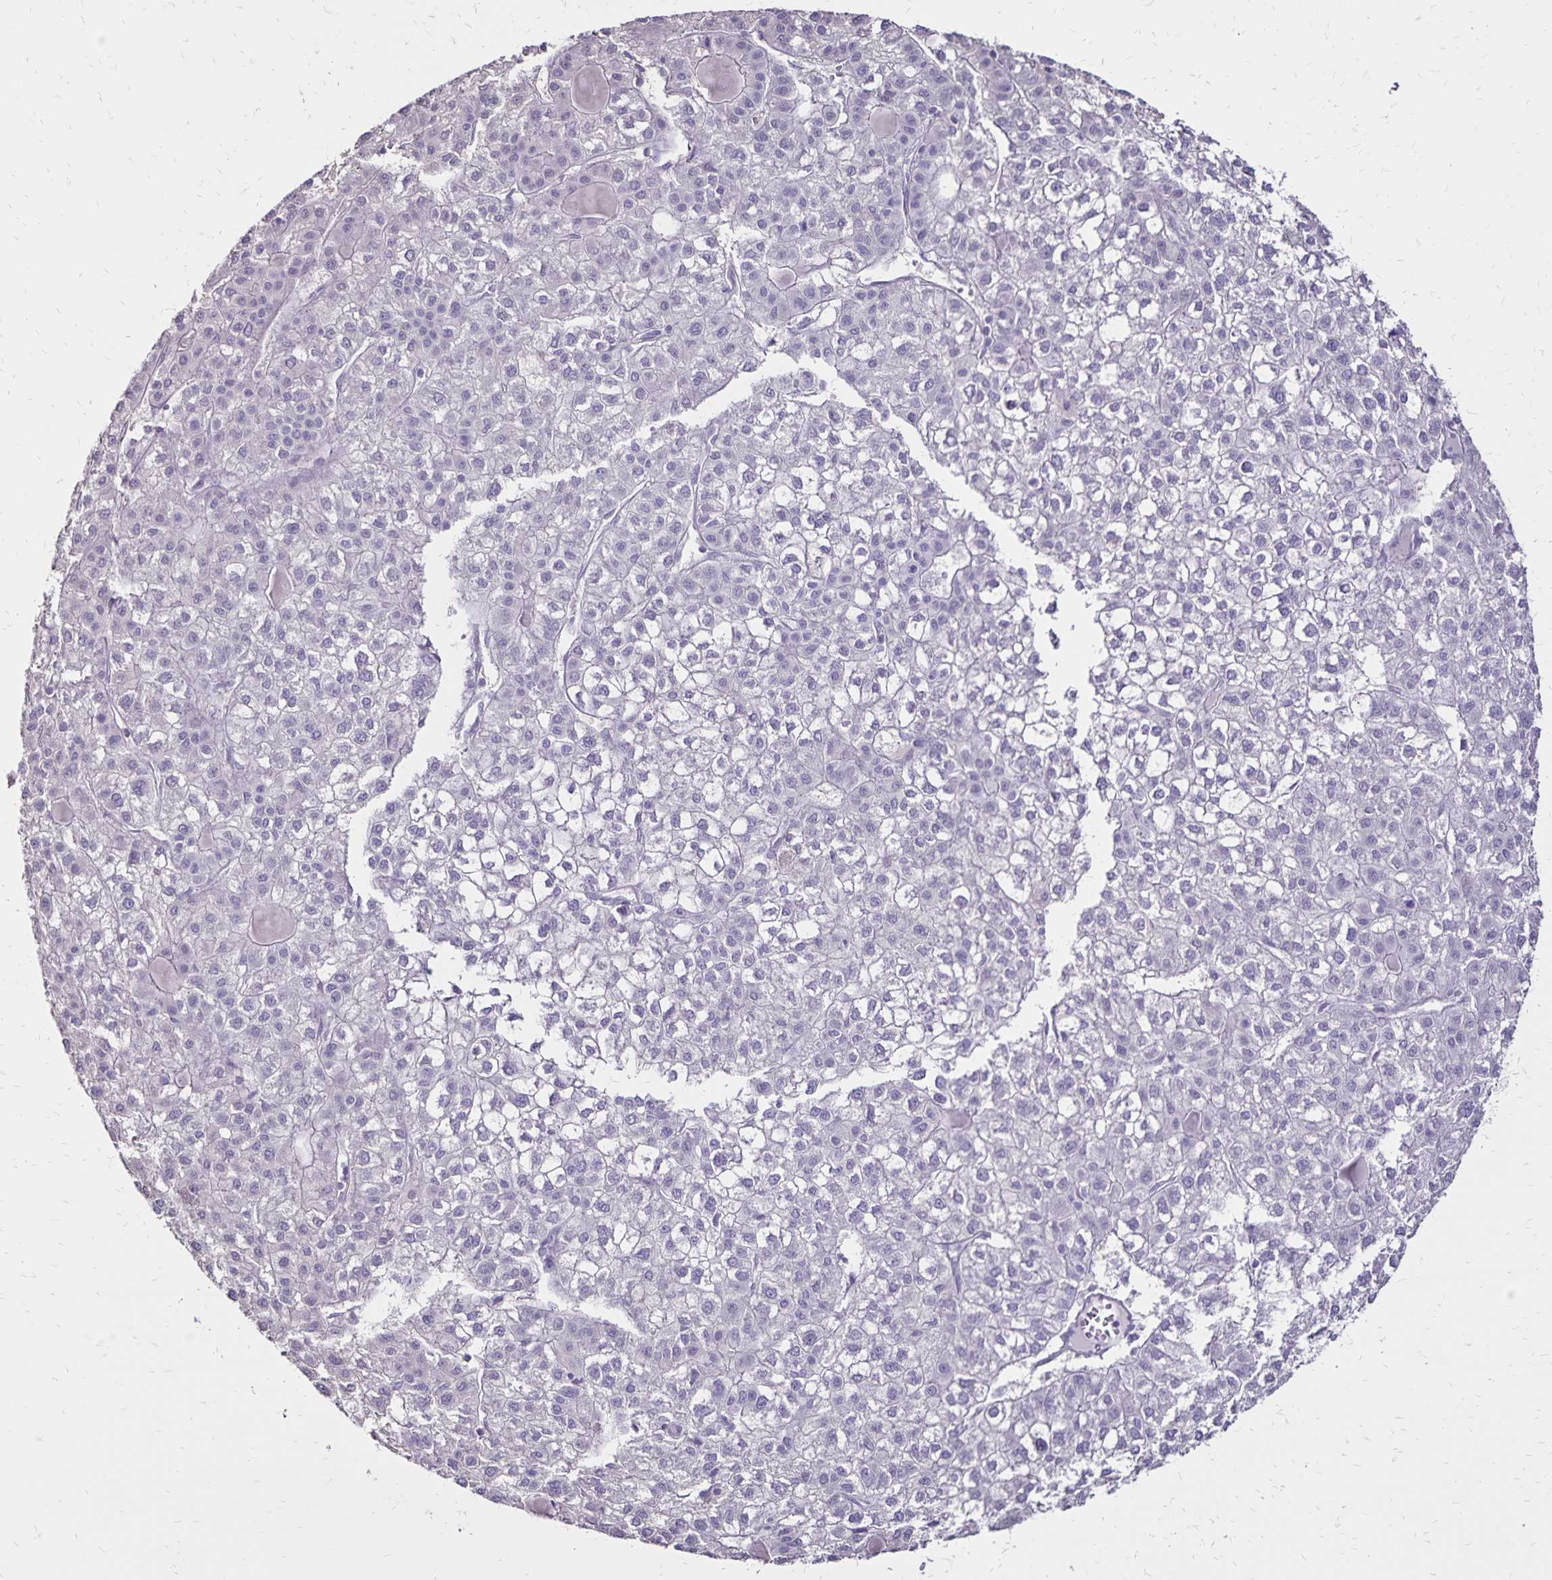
{"staining": {"intensity": "negative", "quantity": "none", "location": "none"}, "tissue": "liver cancer", "cell_type": "Tumor cells", "image_type": "cancer", "snomed": [{"axis": "morphology", "description": "Carcinoma, Hepatocellular, NOS"}, {"axis": "topography", "description": "Liver"}], "caption": "DAB (3,3'-diaminobenzidine) immunohistochemical staining of human liver hepatocellular carcinoma shows no significant expression in tumor cells.", "gene": "SH3GL3", "patient": {"sex": "female", "age": 43}}